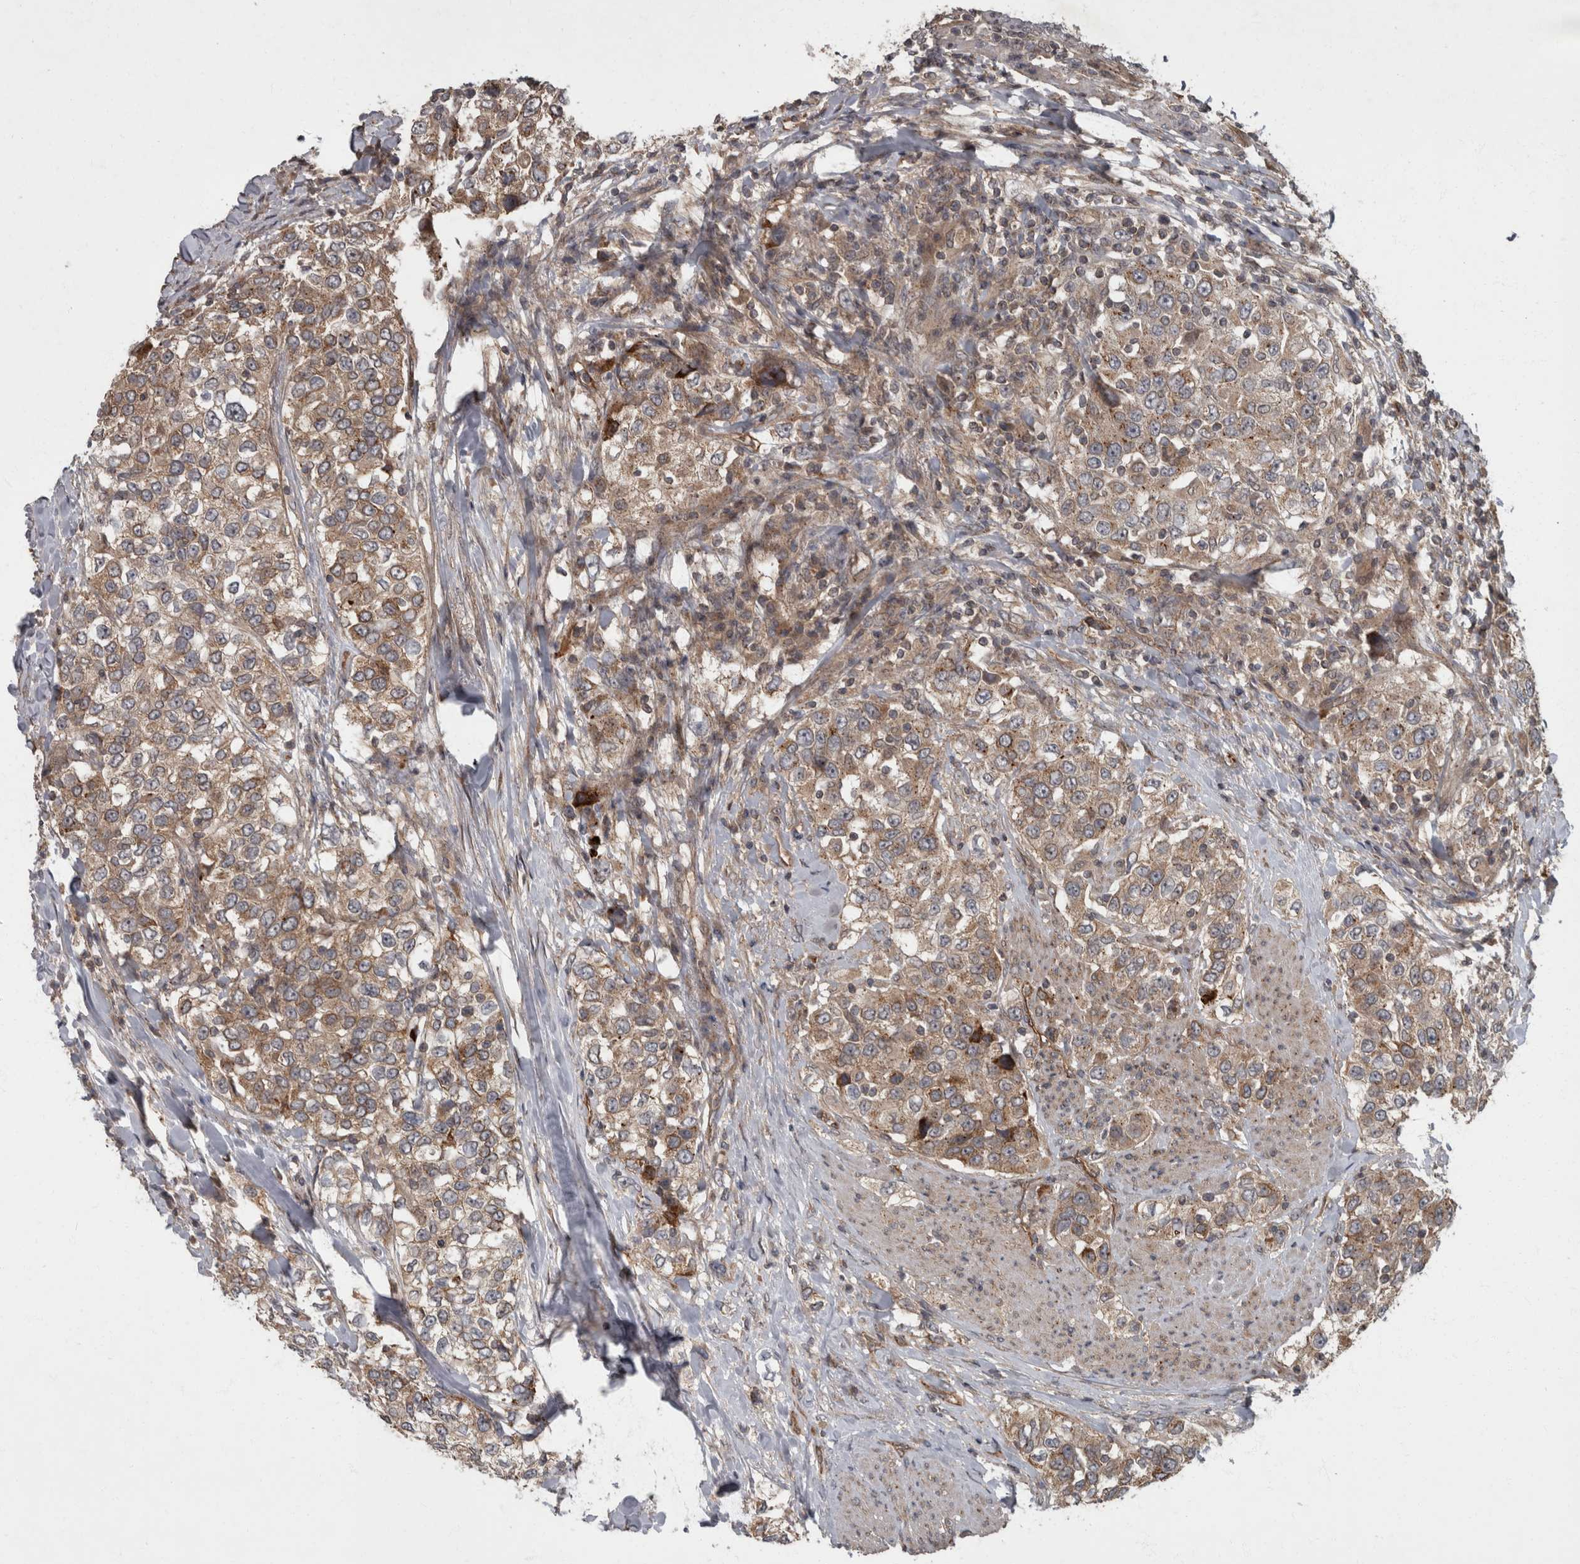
{"staining": {"intensity": "weak", "quantity": ">75%", "location": "cytoplasmic/membranous"}, "tissue": "urothelial cancer", "cell_type": "Tumor cells", "image_type": "cancer", "snomed": [{"axis": "morphology", "description": "Urothelial carcinoma, High grade"}, {"axis": "topography", "description": "Urinary bladder"}], "caption": "IHC staining of urothelial cancer, which exhibits low levels of weak cytoplasmic/membranous staining in about >75% of tumor cells indicating weak cytoplasmic/membranous protein expression. The staining was performed using DAB (3,3'-diaminobenzidine) (brown) for protein detection and nuclei were counterstained in hematoxylin (blue).", "gene": "VEGFD", "patient": {"sex": "female", "age": 80}}